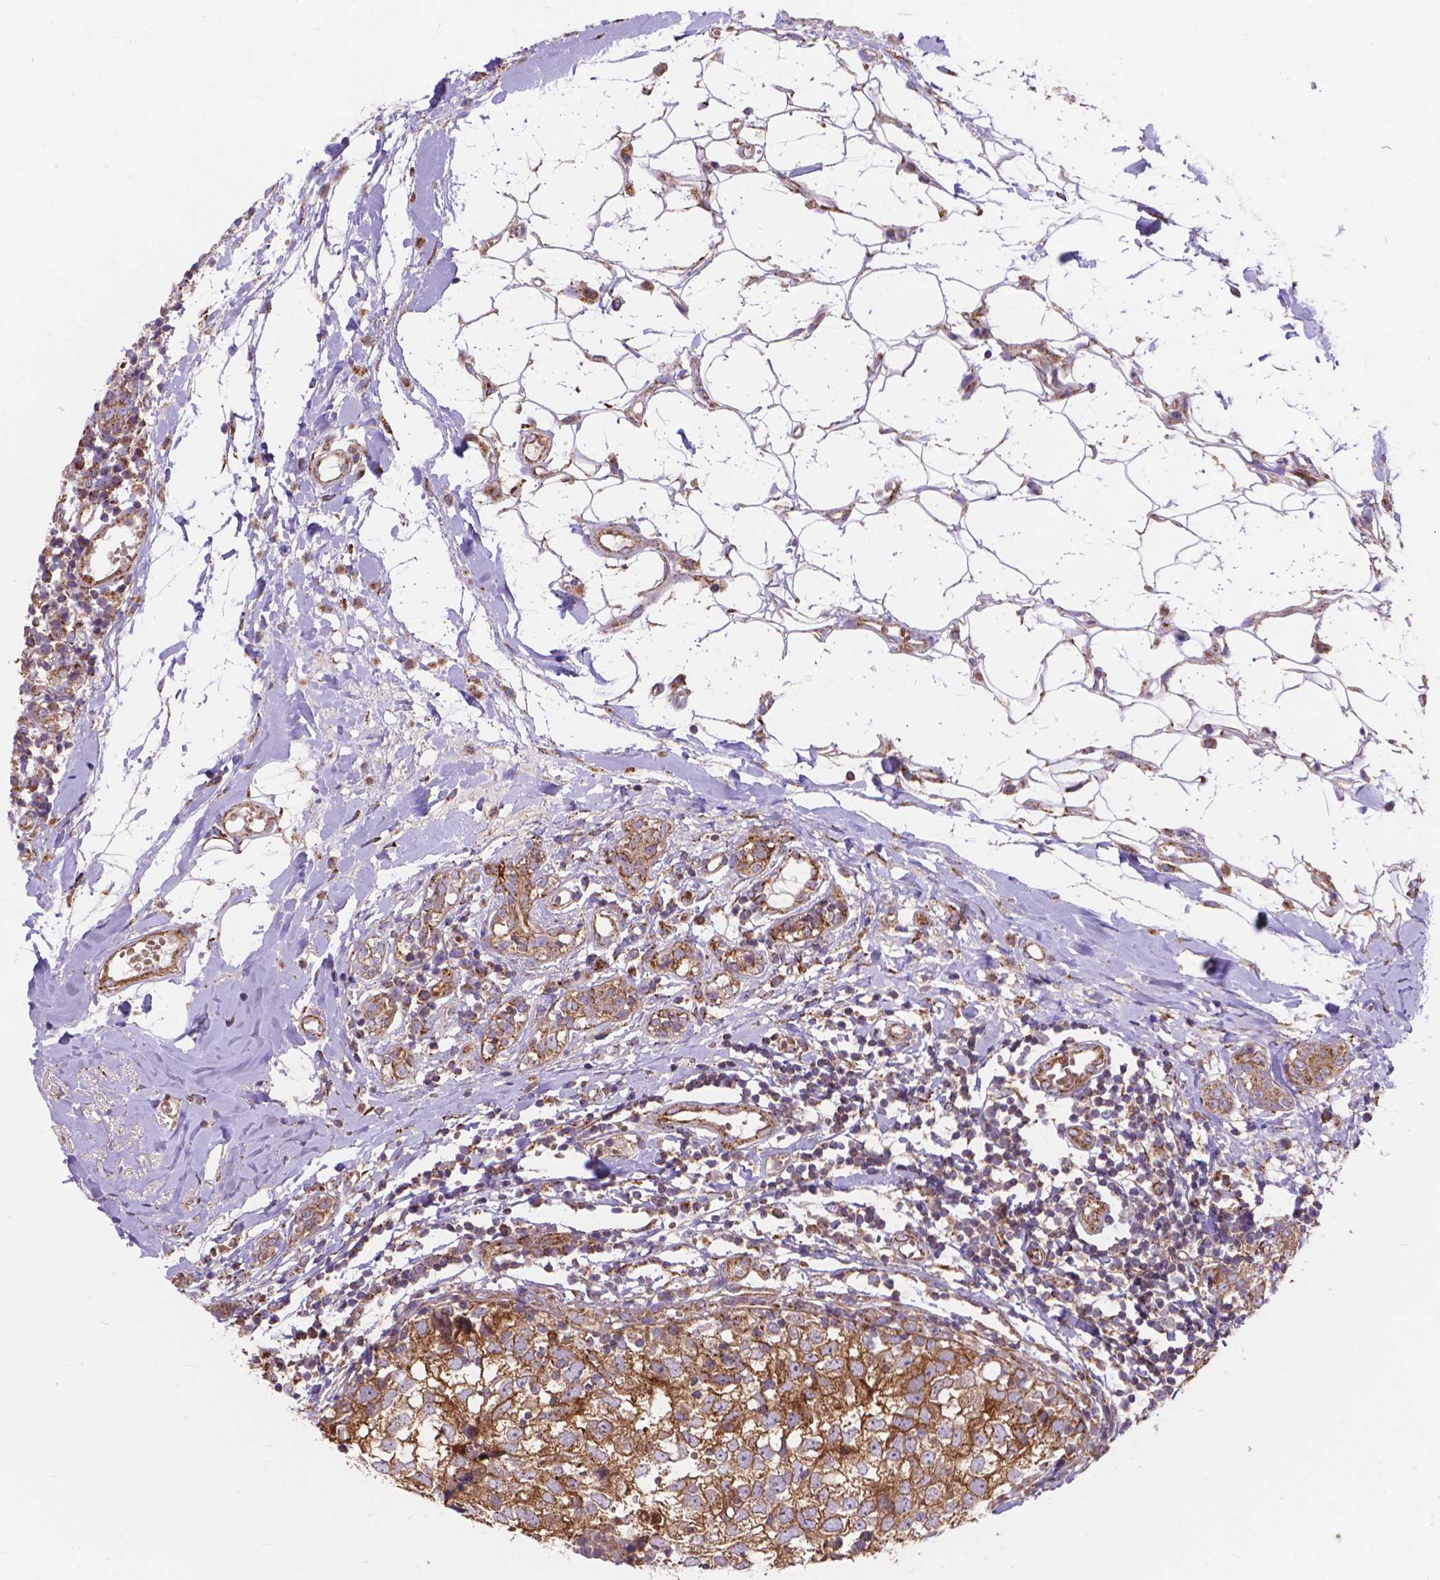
{"staining": {"intensity": "moderate", "quantity": ">75%", "location": "cytoplasmic/membranous"}, "tissue": "breast cancer", "cell_type": "Tumor cells", "image_type": "cancer", "snomed": [{"axis": "morphology", "description": "Duct carcinoma"}, {"axis": "topography", "description": "Breast"}], "caption": "Protein expression analysis of breast cancer (intraductal carcinoma) displays moderate cytoplasmic/membranous positivity in approximately >75% of tumor cells.", "gene": "AK3", "patient": {"sex": "female", "age": 30}}